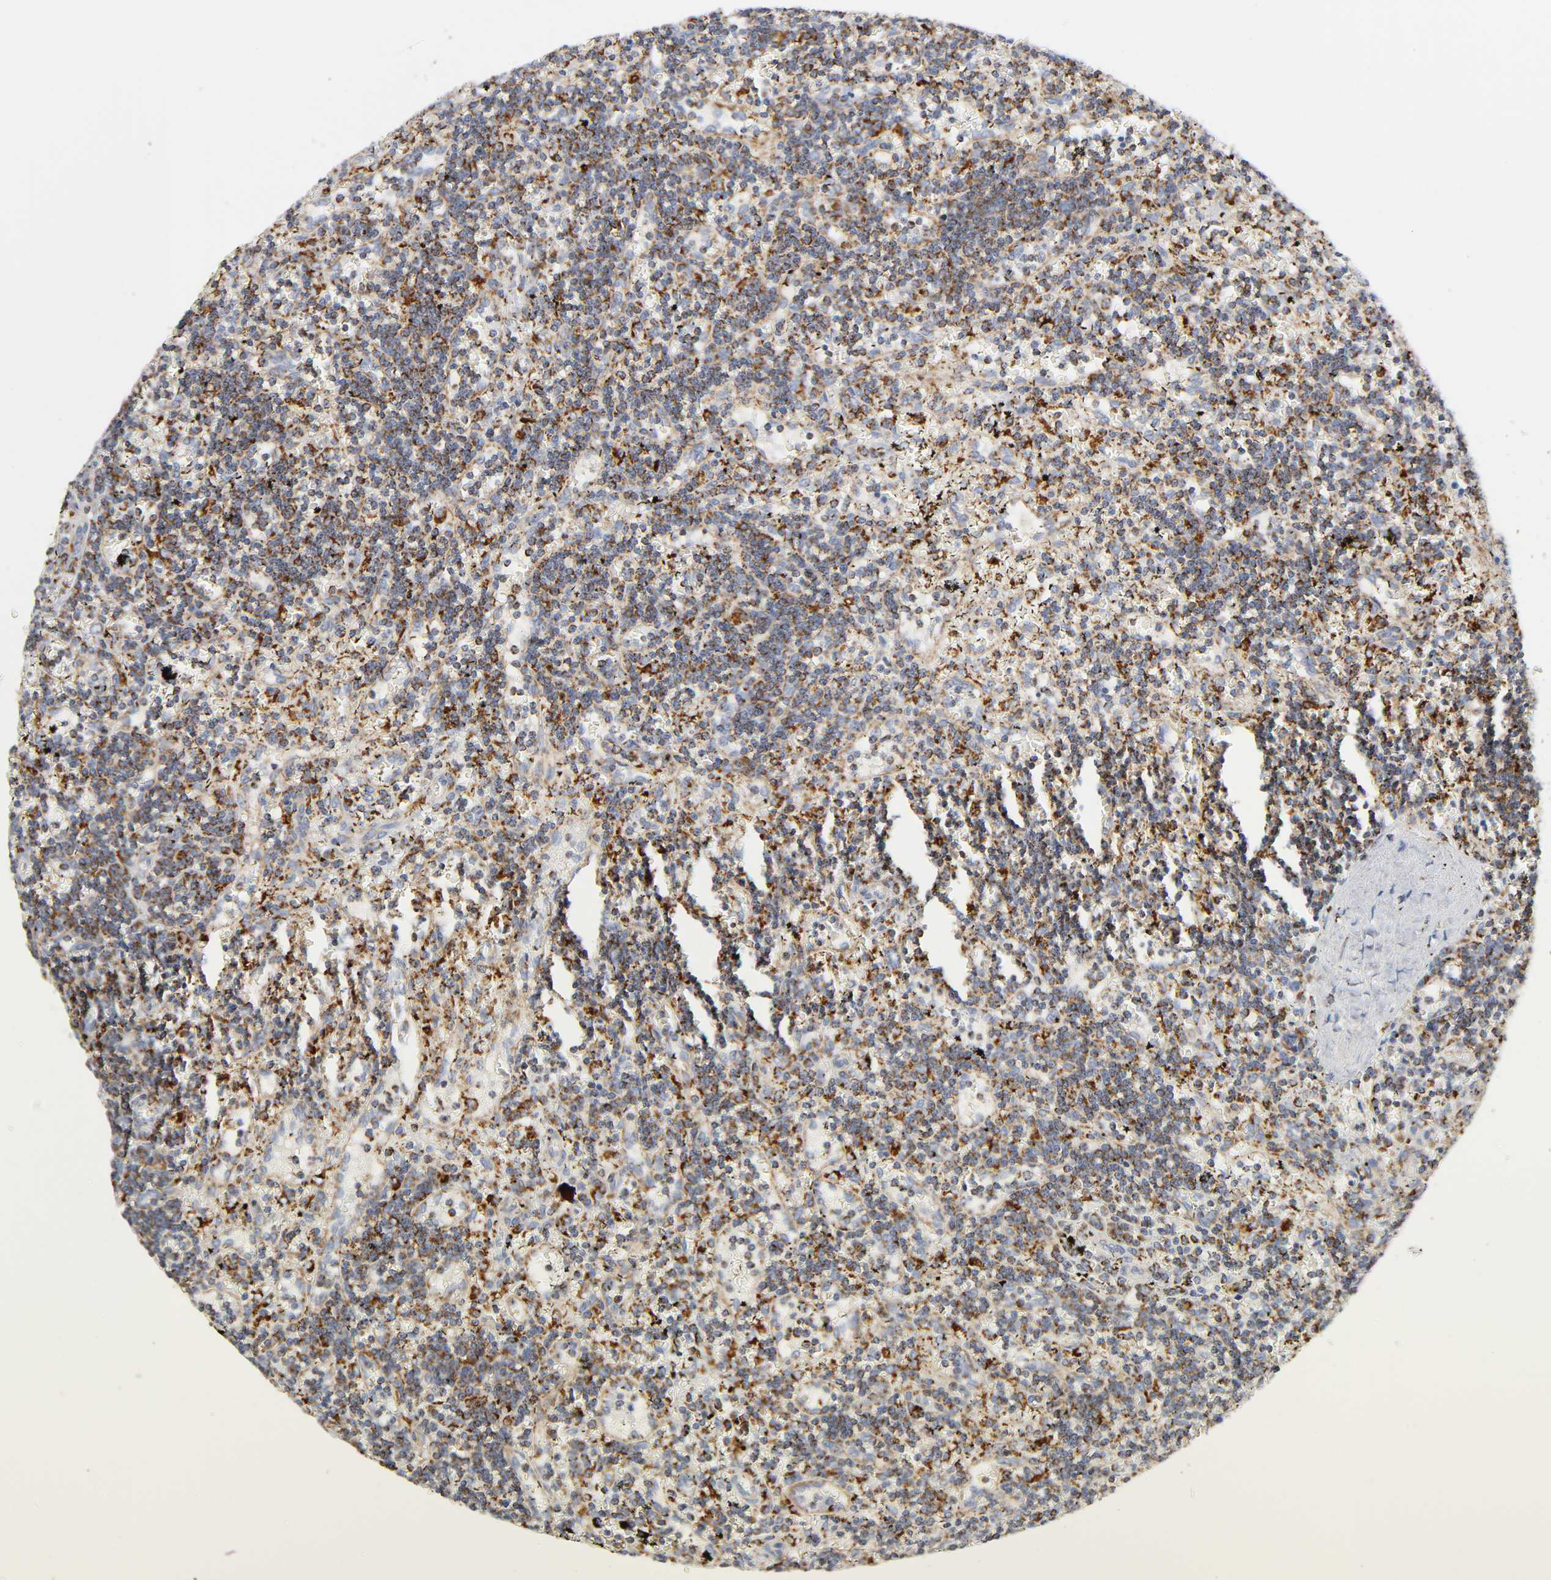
{"staining": {"intensity": "moderate", "quantity": ">75%", "location": "cytoplasmic/membranous"}, "tissue": "lymphoma", "cell_type": "Tumor cells", "image_type": "cancer", "snomed": [{"axis": "morphology", "description": "Malignant lymphoma, non-Hodgkin's type, Low grade"}, {"axis": "topography", "description": "Spleen"}], "caption": "There is medium levels of moderate cytoplasmic/membranous expression in tumor cells of lymphoma, as demonstrated by immunohistochemical staining (brown color).", "gene": "BAK1", "patient": {"sex": "male", "age": 60}}